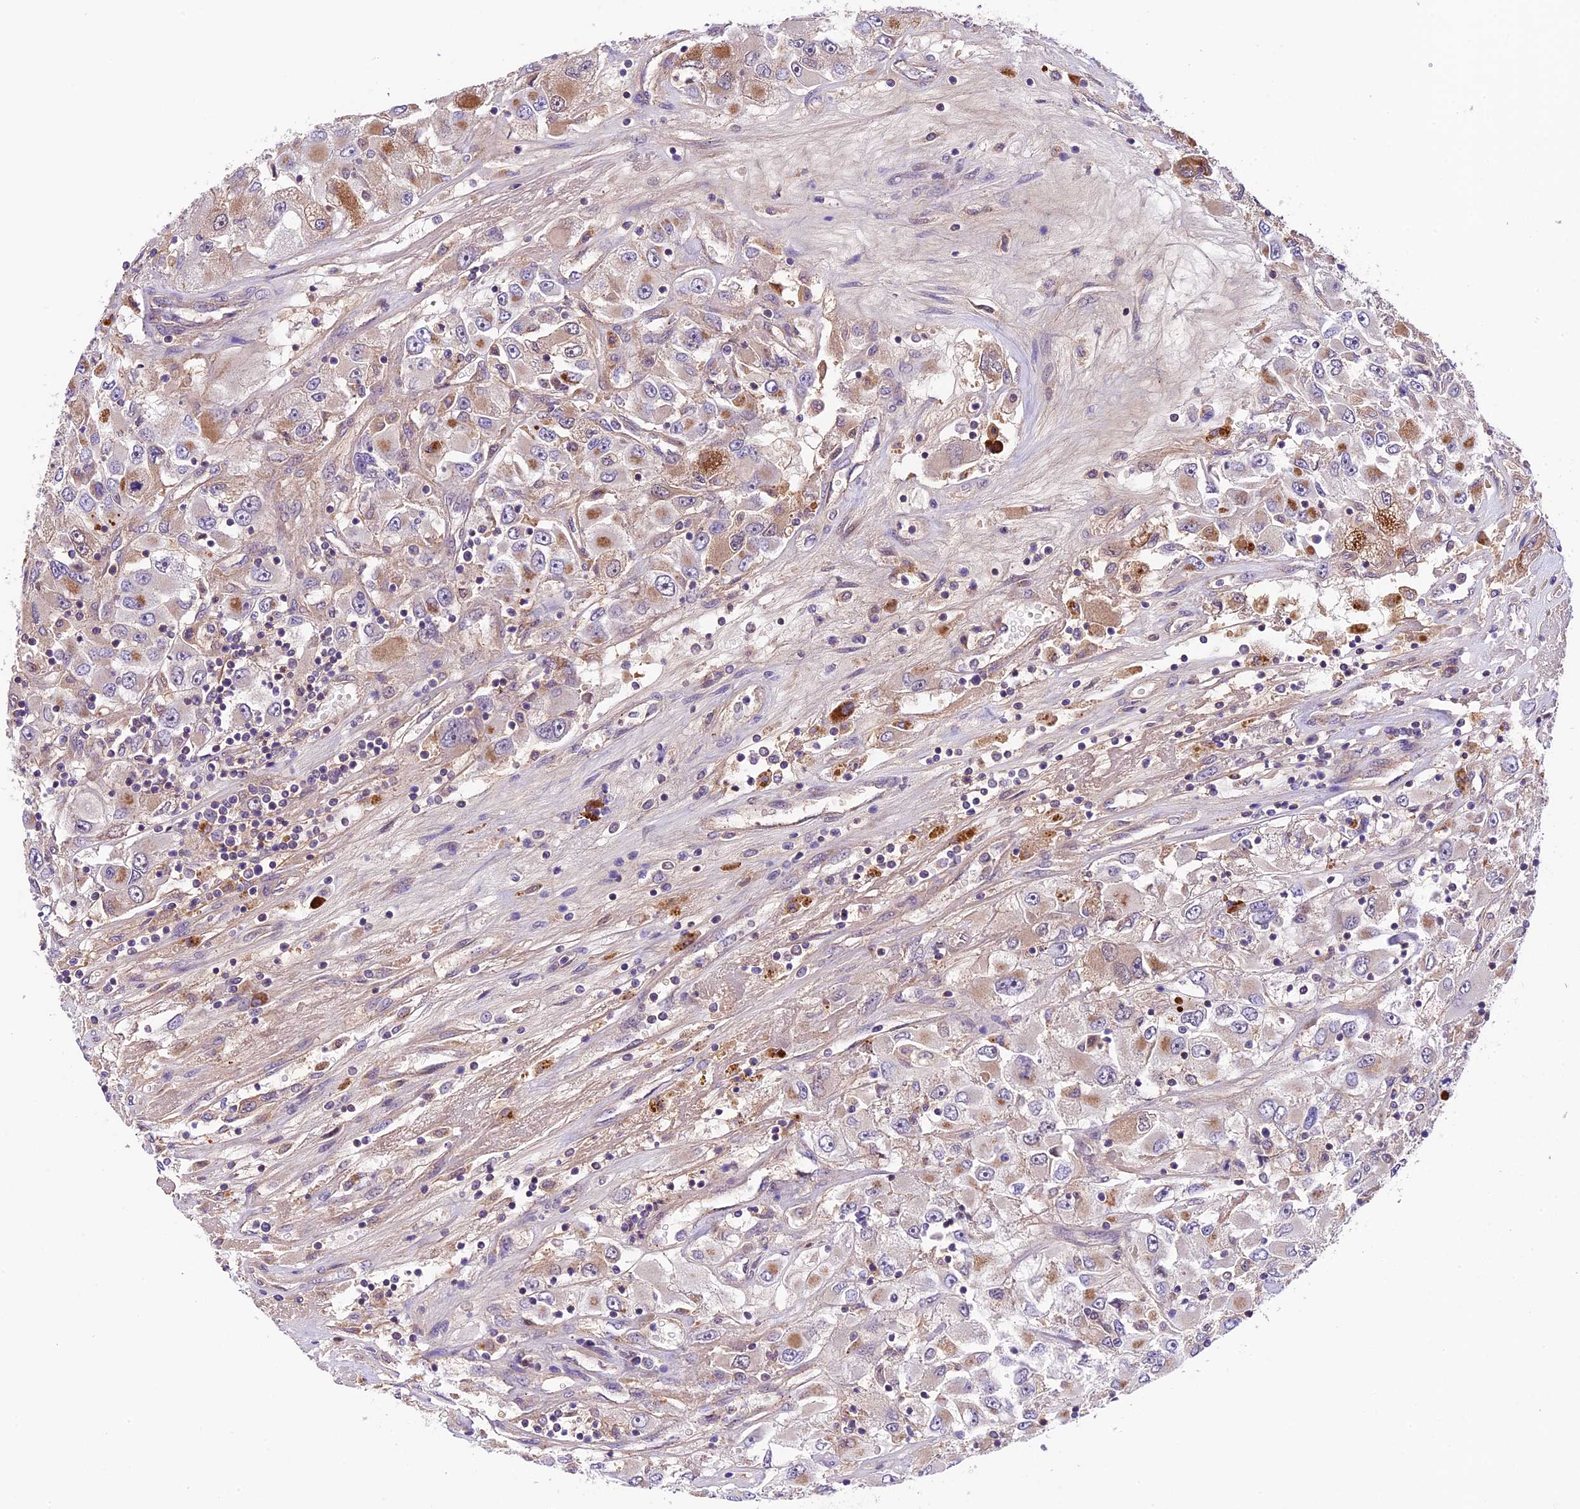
{"staining": {"intensity": "moderate", "quantity": "25%-75%", "location": "cytoplasmic/membranous"}, "tissue": "renal cancer", "cell_type": "Tumor cells", "image_type": "cancer", "snomed": [{"axis": "morphology", "description": "Adenocarcinoma, NOS"}, {"axis": "topography", "description": "Kidney"}], "caption": "Human adenocarcinoma (renal) stained with a protein marker reveals moderate staining in tumor cells.", "gene": "METTL22", "patient": {"sex": "female", "age": 52}}